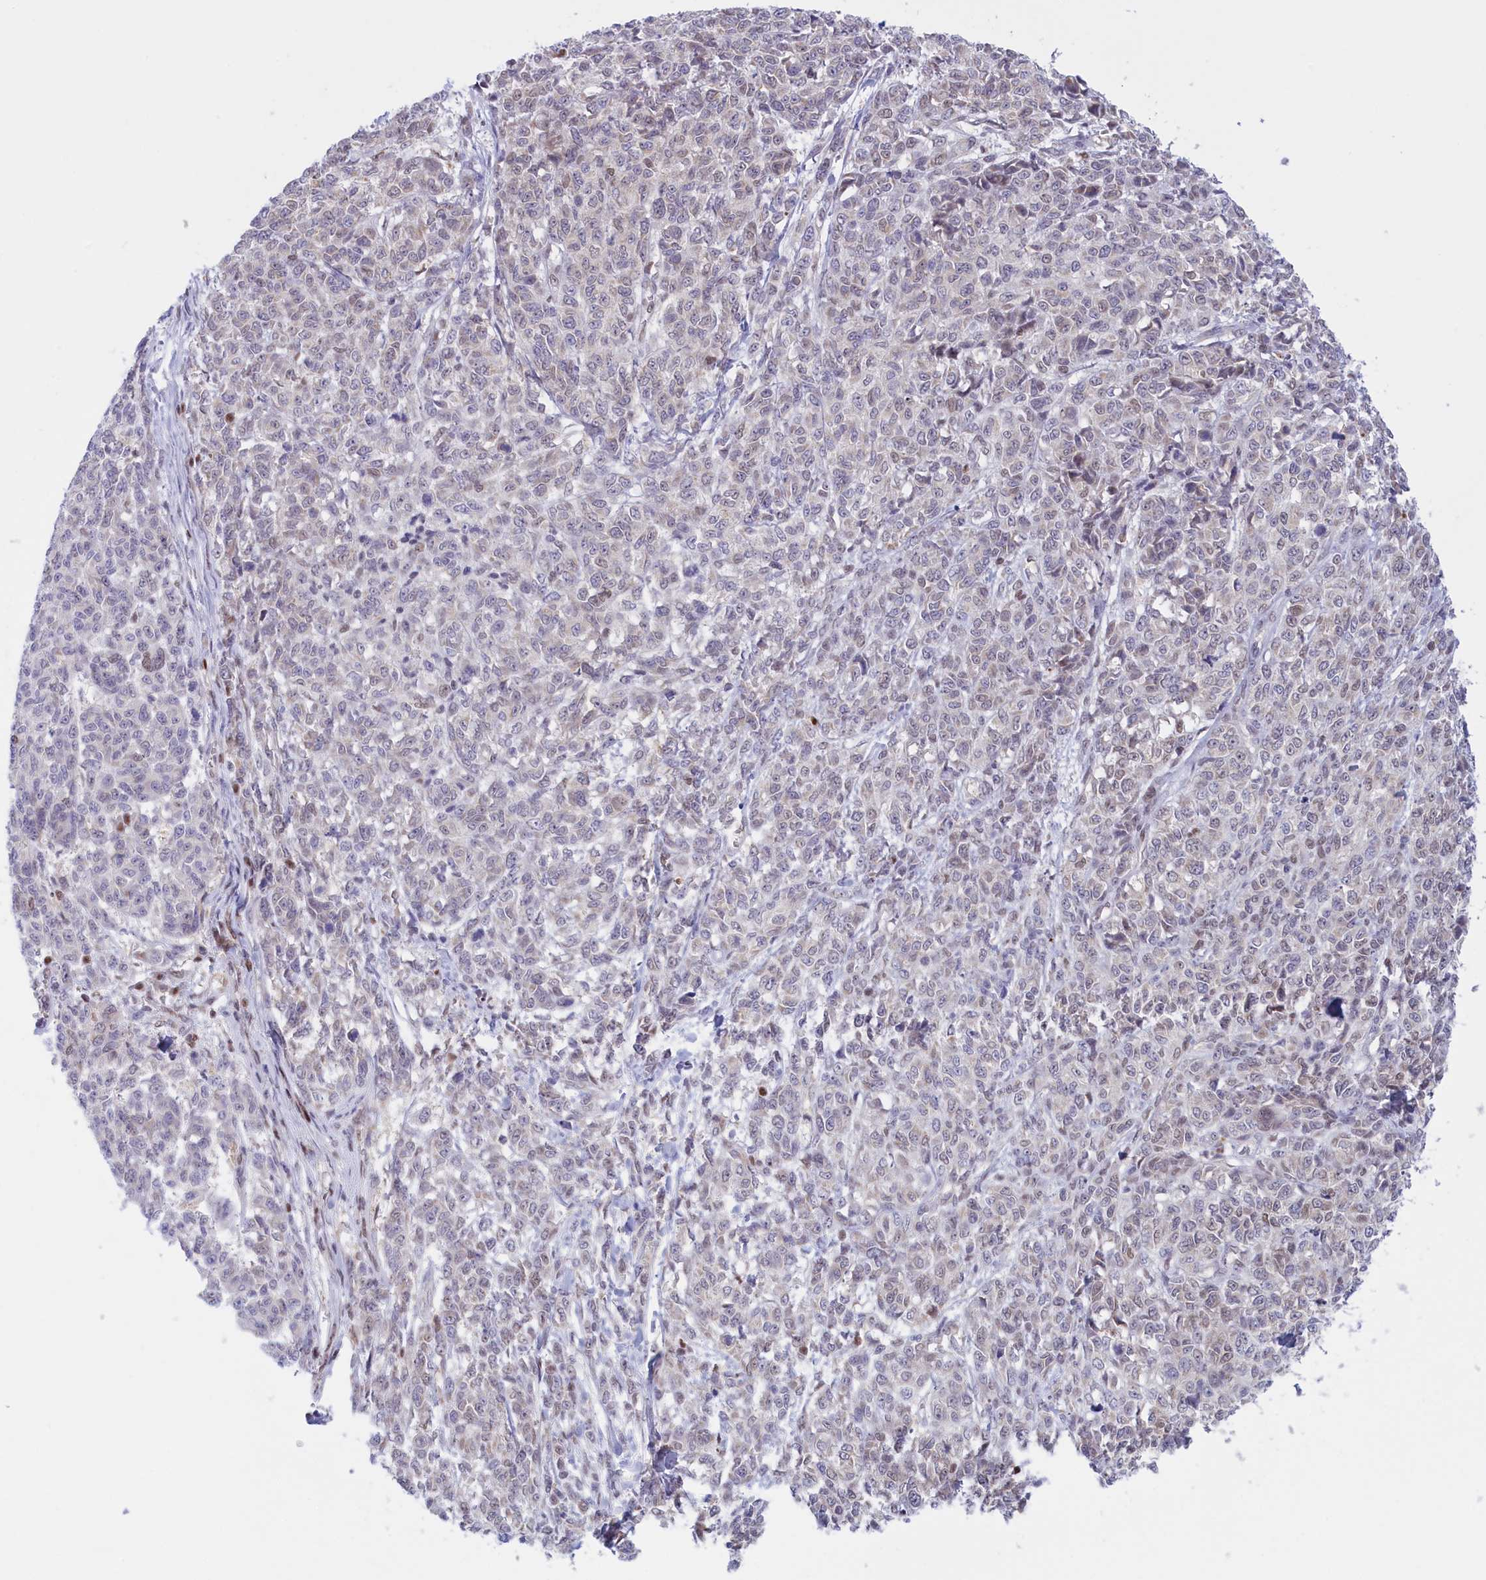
{"staining": {"intensity": "negative", "quantity": "none", "location": "none"}, "tissue": "melanoma", "cell_type": "Tumor cells", "image_type": "cancer", "snomed": [{"axis": "morphology", "description": "Malignant melanoma, NOS"}, {"axis": "topography", "description": "Skin"}], "caption": "This histopathology image is of melanoma stained with immunohistochemistry (IHC) to label a protein in brown with the nuclei are counter-stained blue. There is no expression in tumor cells.", "gene": "IZUMO2", "patient": {"sex": "male", "age": 49}}